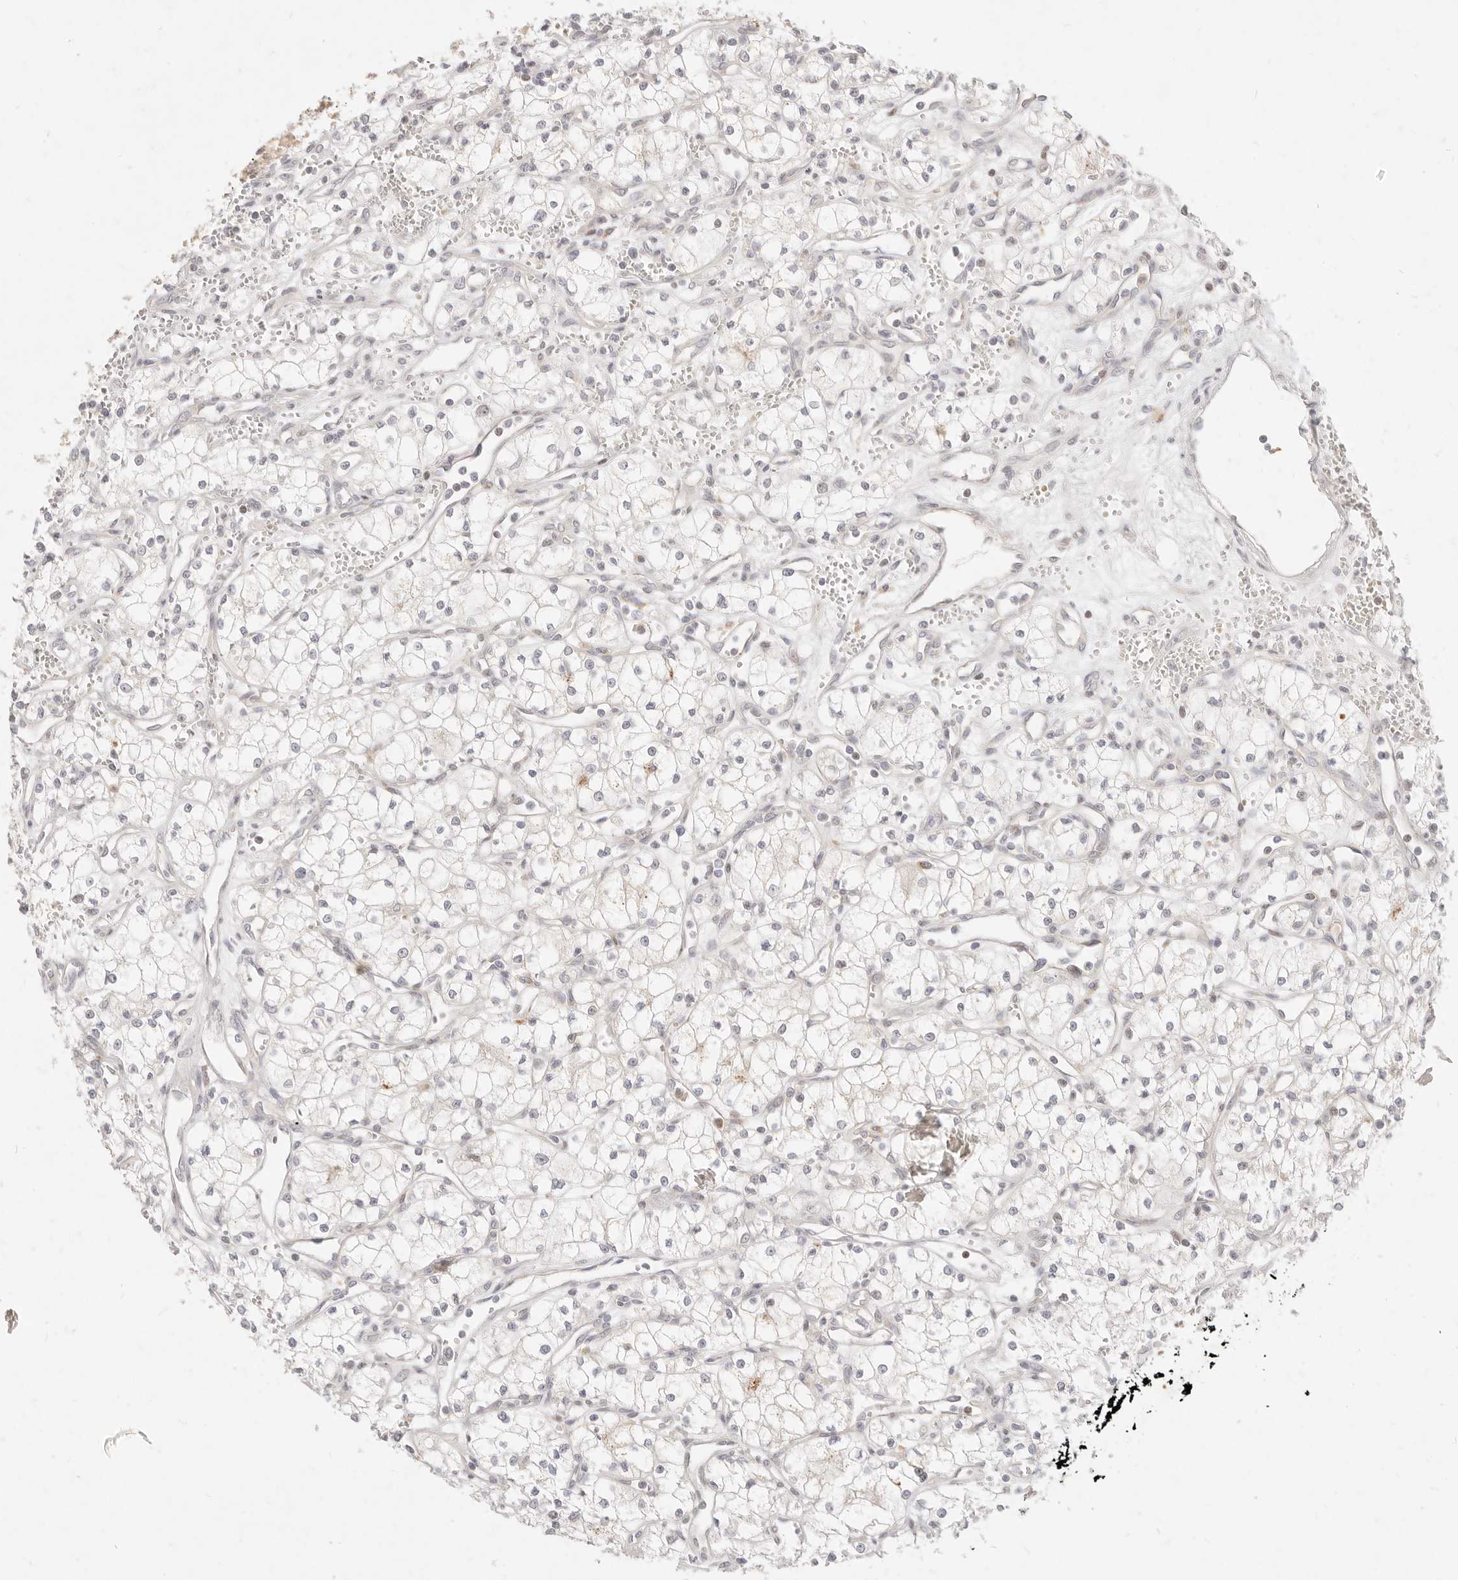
{"staining": {"intensity": "negative", "quantity": "none", "location": "none"}, "tissue": "renal cancer", "cell_type": "Tumor cells", "image_type": "cancer", "snomed": [{"axis": "morphology", "description": "Adenocarcinoma, NOS"}, {"axis": "topography", "description": "Kidney"}], "caption": "This is an immunohistochemistry (IHC) photomicrograph of renal adenocarcinoma. There is no expression in tumor cells.", "gene": "ASCL3", "patient": {"sex": "male", "age": 59}}